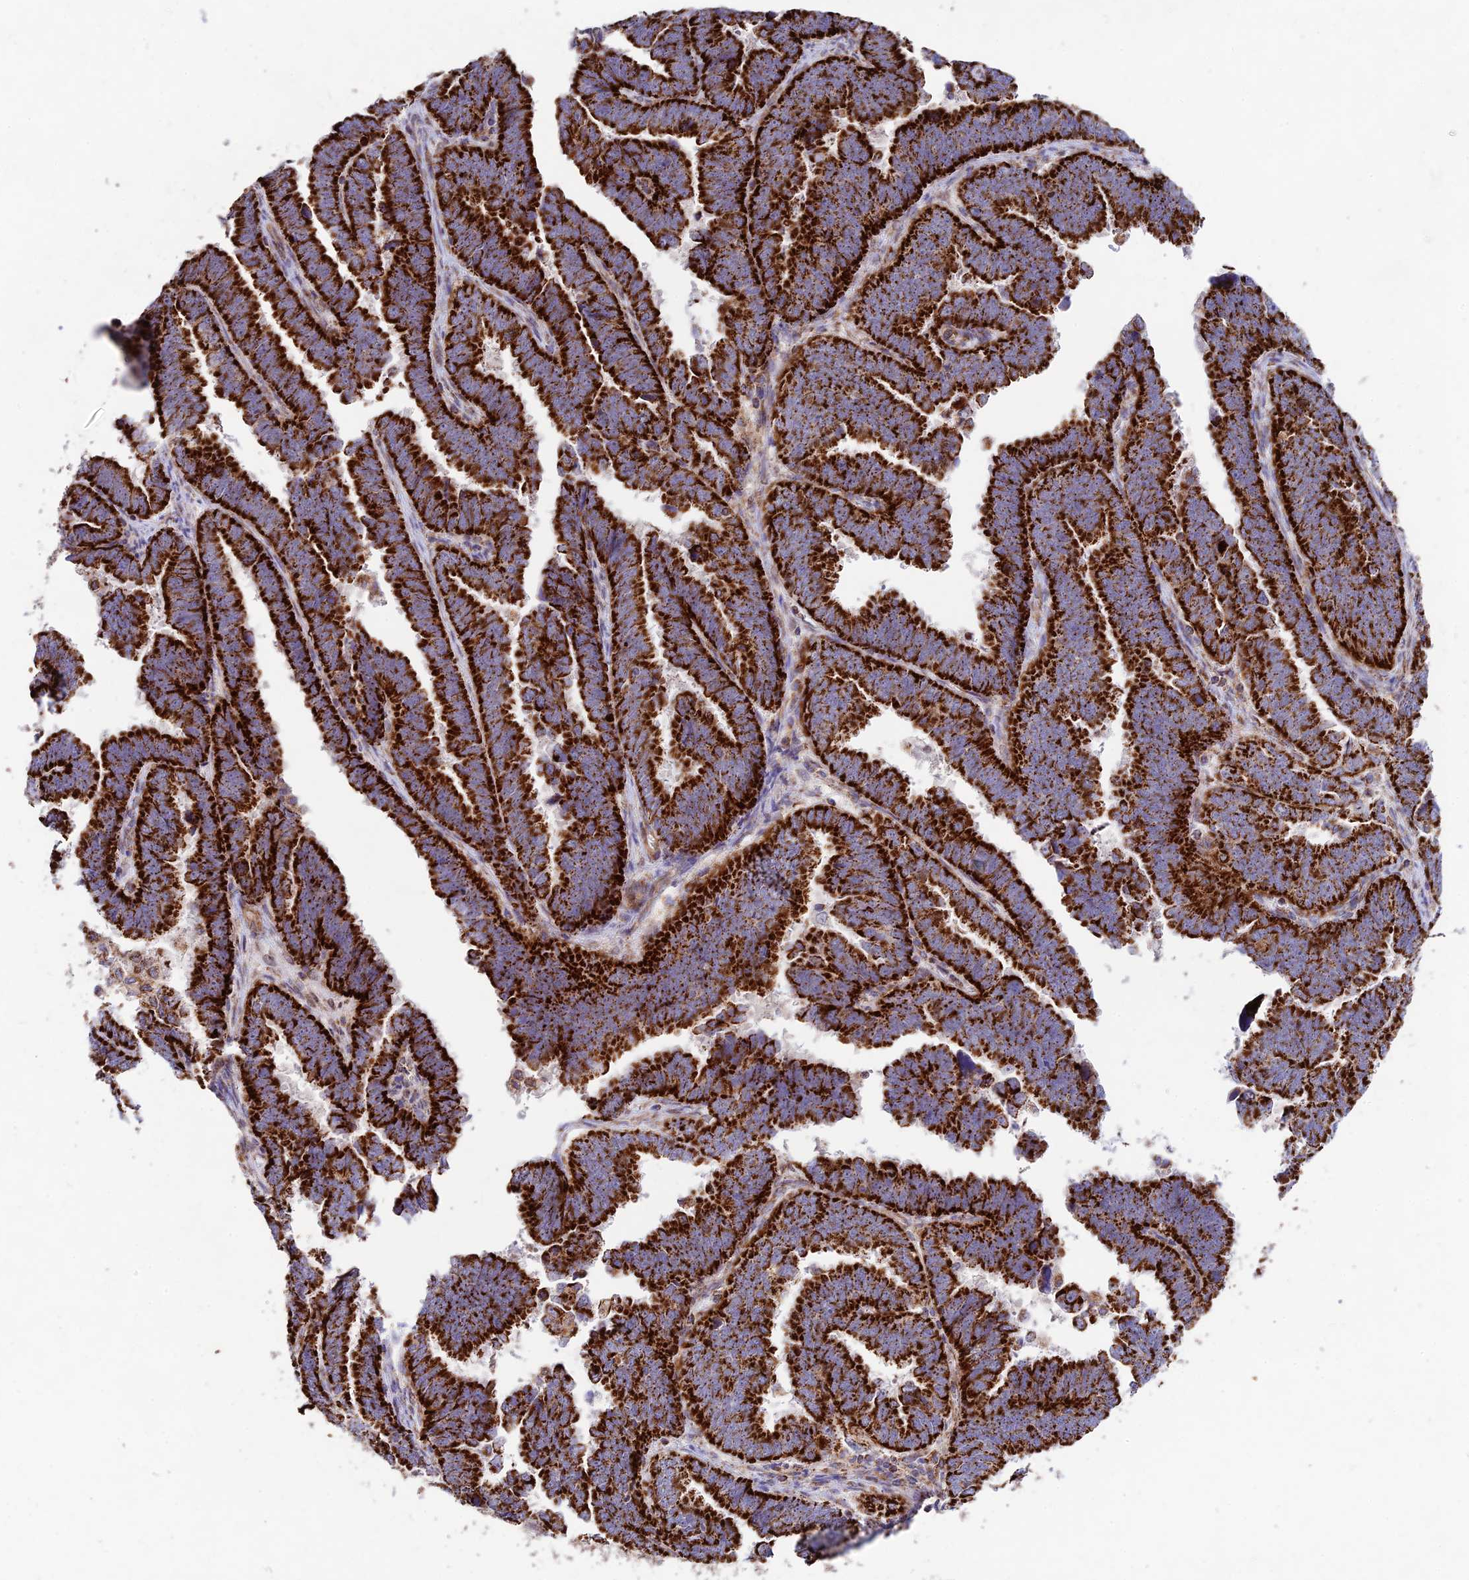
{"staining": {"intensity": "strong", "quantity": ">75%", "location": "cytoplasmic/membranous"}, "tissue": "endometrial cancer", "cell_type": "Tumor cells", "image_type": "cancer", "snomed": [{"axis": "morphology", "description": "Adenocarcinoma, NOS"}, {"axis": "topography", "description": "Endometrium"}], "caption": "Endometrial cancer (adenocarcinoma) stained with a brown dye shows strong cytoplasmic/membranous positive staining in about >75% of tumor cells.", "gene": "KHDC3L", "patient": {"sex": "female", "age": 75}}